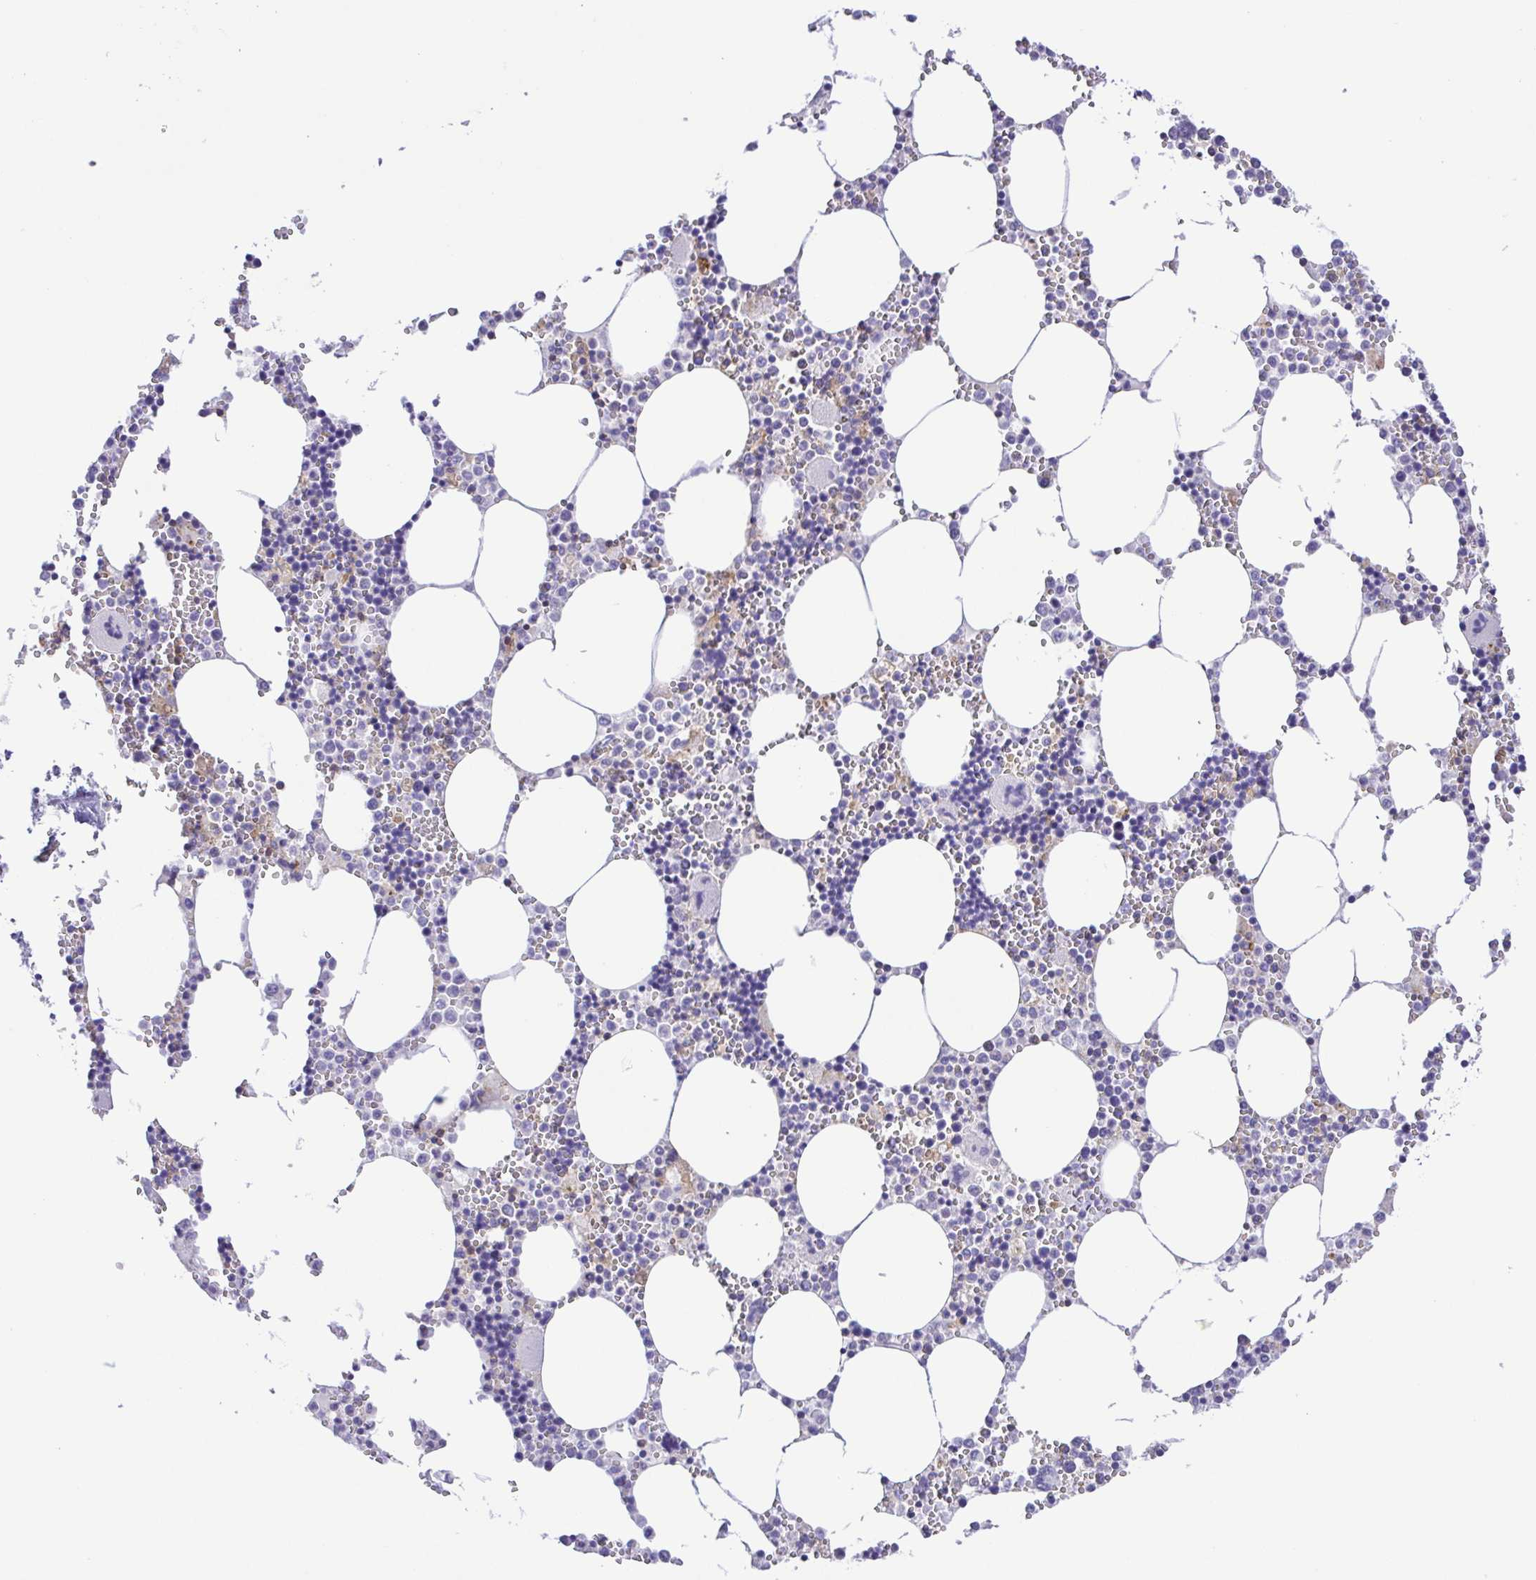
{"staining": {"intensity": "weak", "quantity": "<25%", "location": "cytoplasmic/membranous"}, "tissue": "bone marrow", "cell_type": "Hematopoietic cells", "image_type": "normal", "snomed": [{"axis": "morphology", "description": "Normal tissue, NOS"}, {"axis": "topography", "description": "Bone marrow"}], "caption": "The photomicrograph displays no staining of hematopoietic cells in normal bone marrow.", "gene": "CD72", "patient": {"sex": "male", "age": 54}}